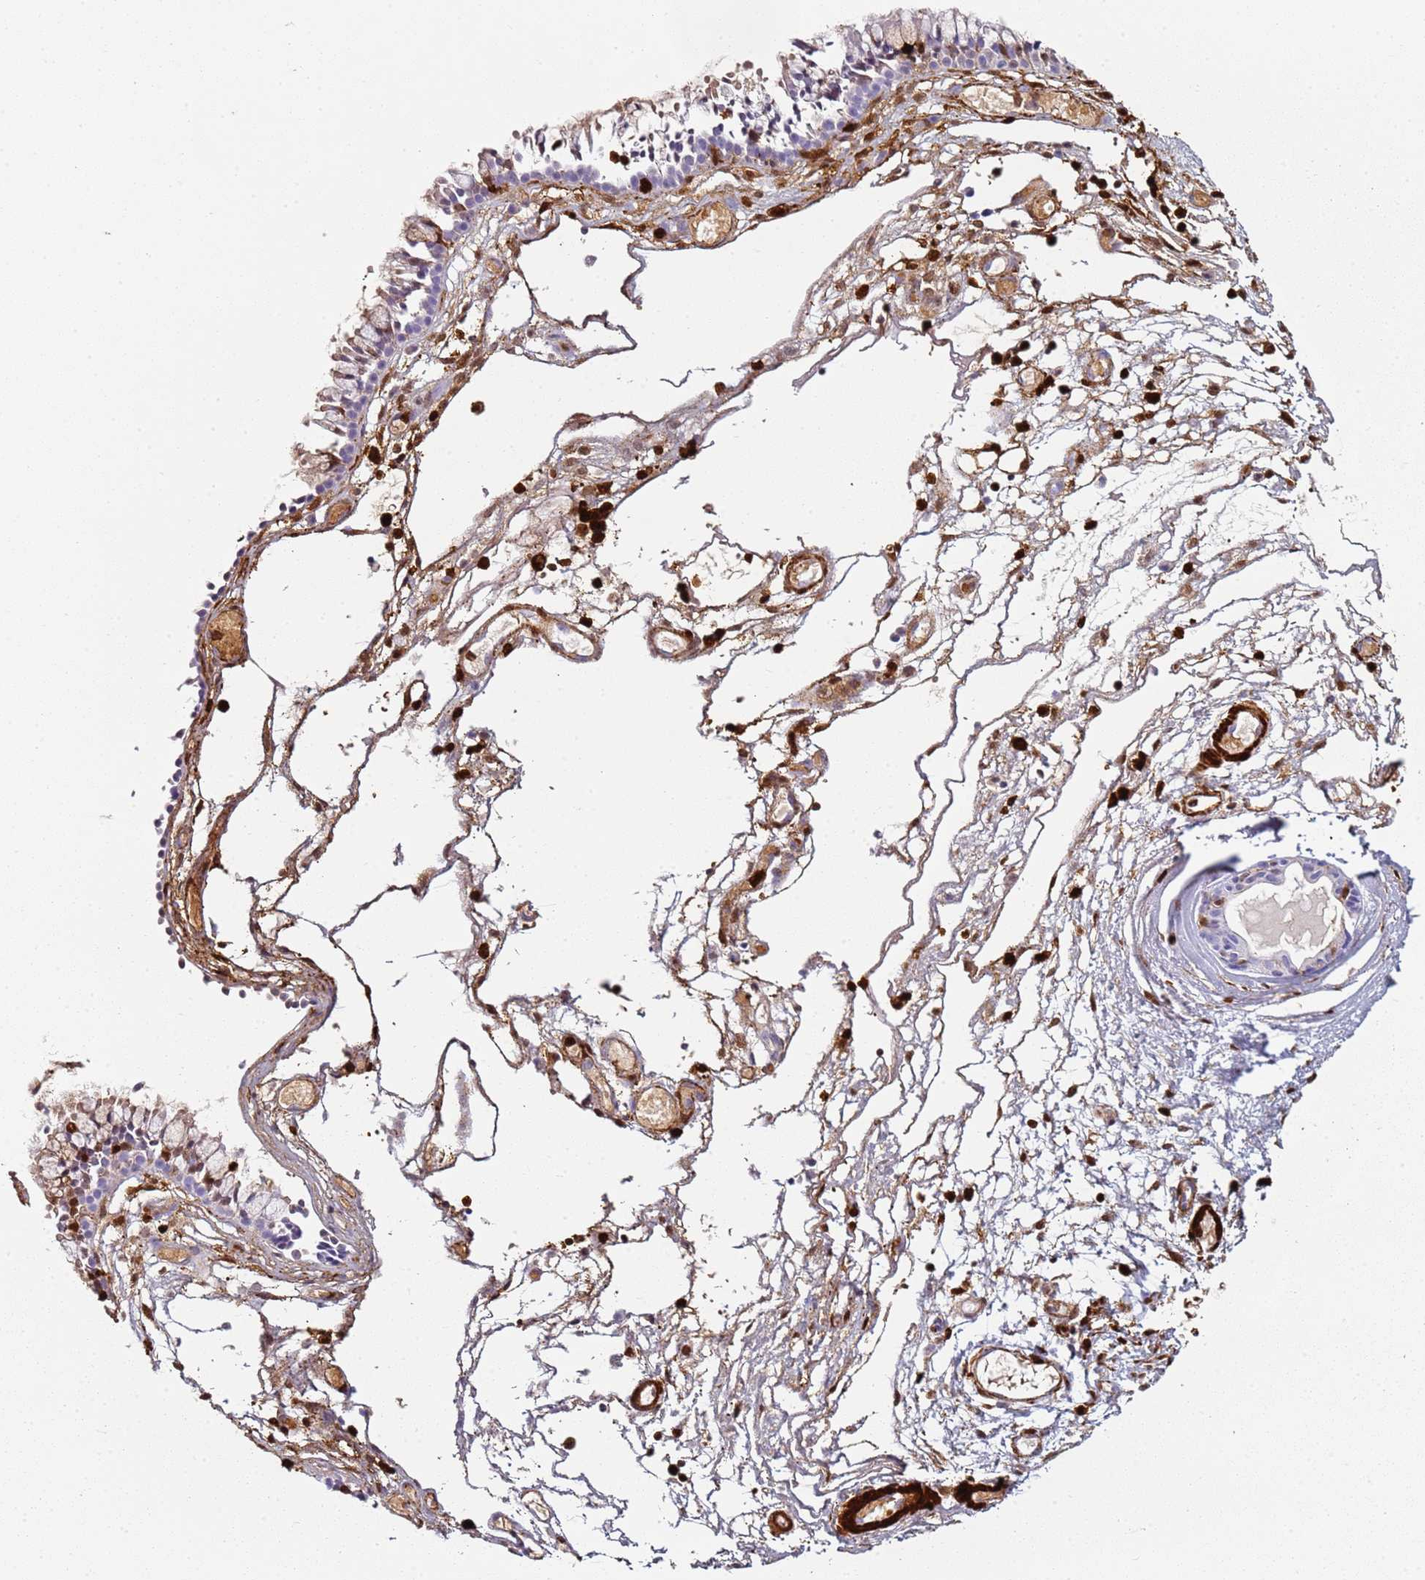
{"staining": {"intensity": "negative", "quantity": "none", "location": "none"}, "tissue": "nasopharynx", "cell_type": "Respiratory epithelial cells", "image_type": "normal", "snomed": [{"axis": "morphology", "description": "Normal tissue, NOS"}, {"axis": "topography", "description": "Nasopharynx"}], "caption": "Respiratory epithelial cells show no significant staining in unremarkable nasopharynx. (DAB (3,3'-diaminobenzidine) immunohistochemistry (IHC), high magnification).", "gene": "S100A4", "patient": {"sex": "male", "age": 82}}